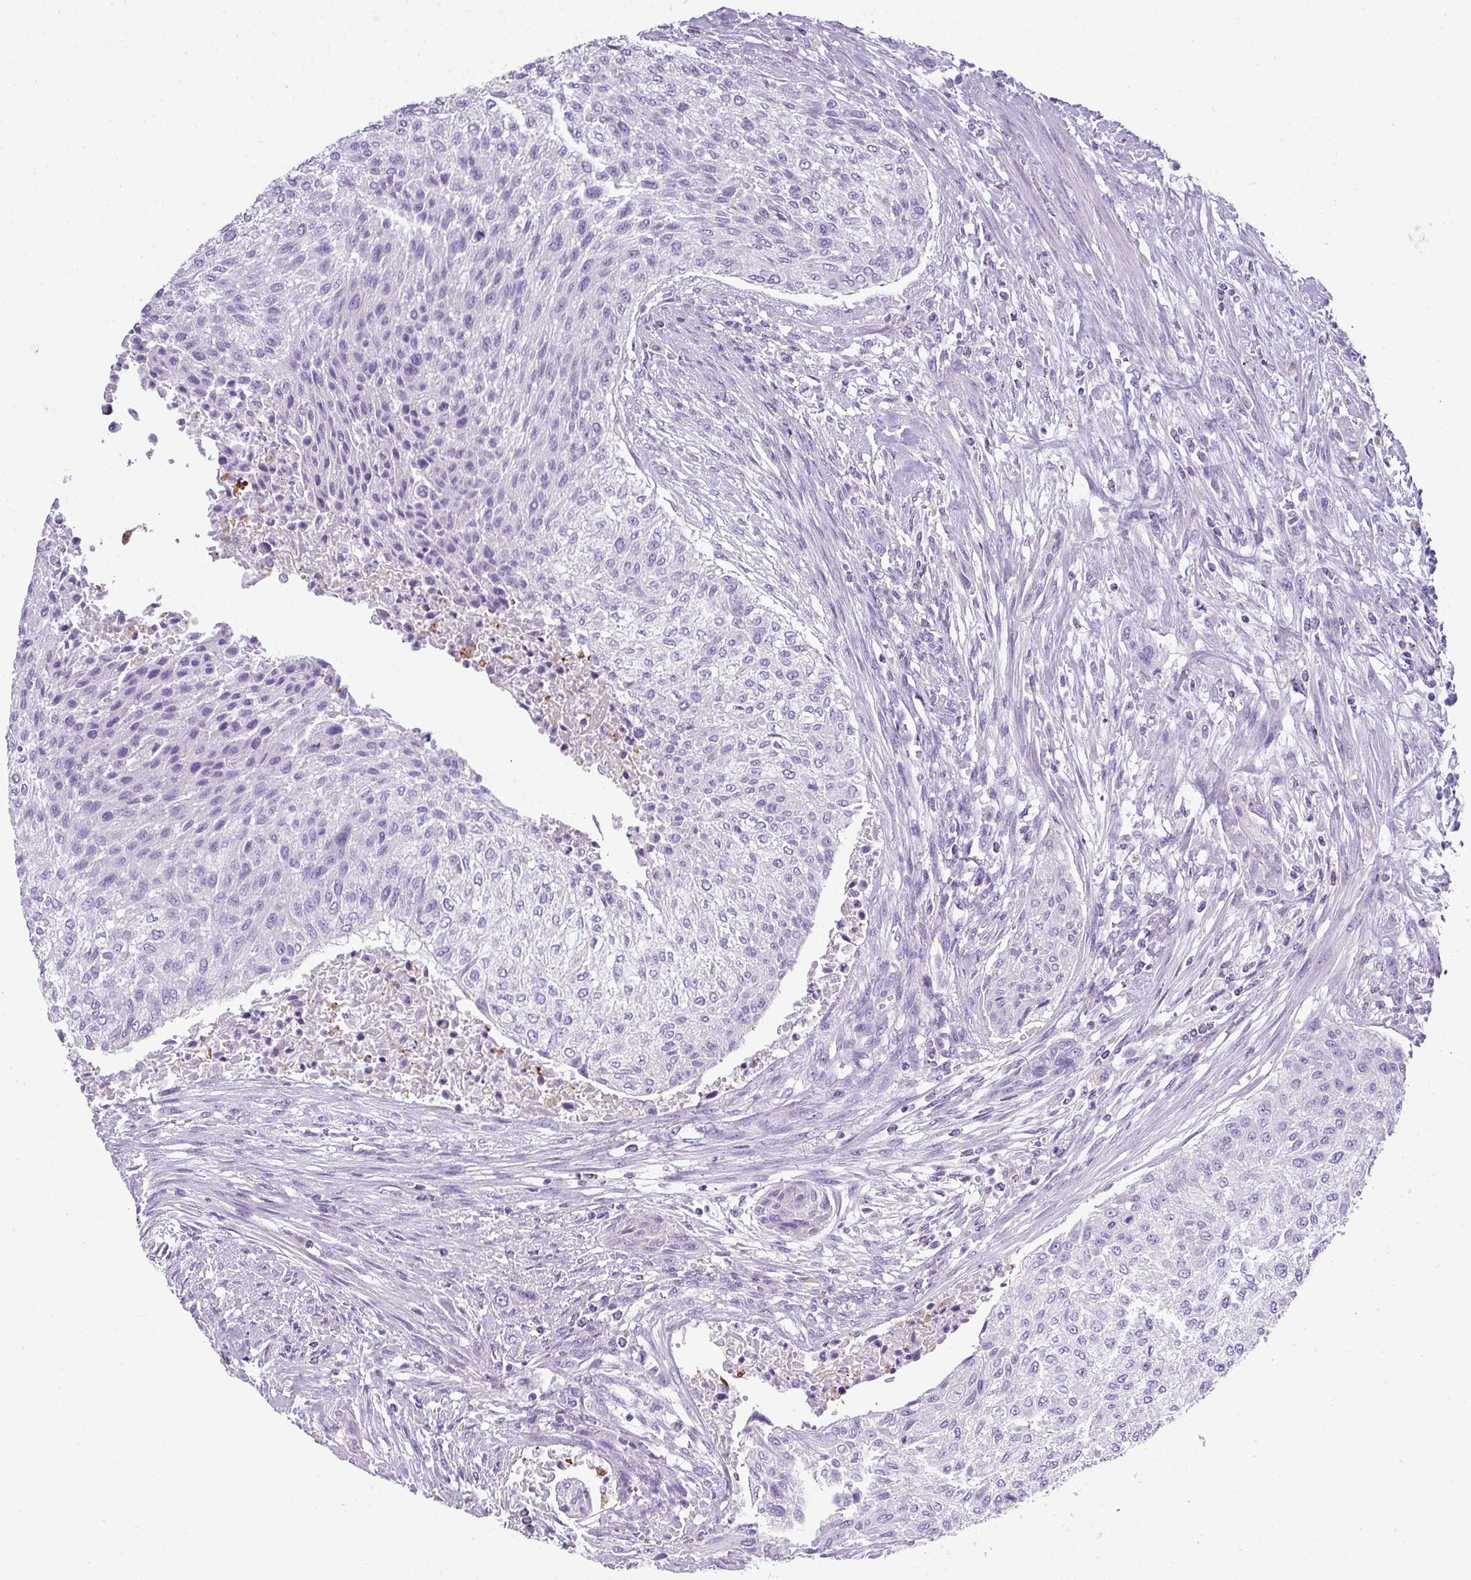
{"staining": {"intensity": "negative", "quantity": "none", "location": "none"}, "tissue": "urothelial cancer", "cell_type": "Tumor cells", "image_type": "cancer", "snomed": [{"axis": "morphology", "description": "Normal tissue, NOS"}, {"axis": "morphology", "description": "Urothelial carcinoma, NOS"}, {"axis": "topography", "description": "Urinary bladder"}, {"axis": "topography", "description": "Peripheral nerve tissue"}], "caption": "Tumor cells show no significant staining in transitional cell carcinoma.", "gene": "ZNF568", "patient": {"sex": "male", "age": 35}}